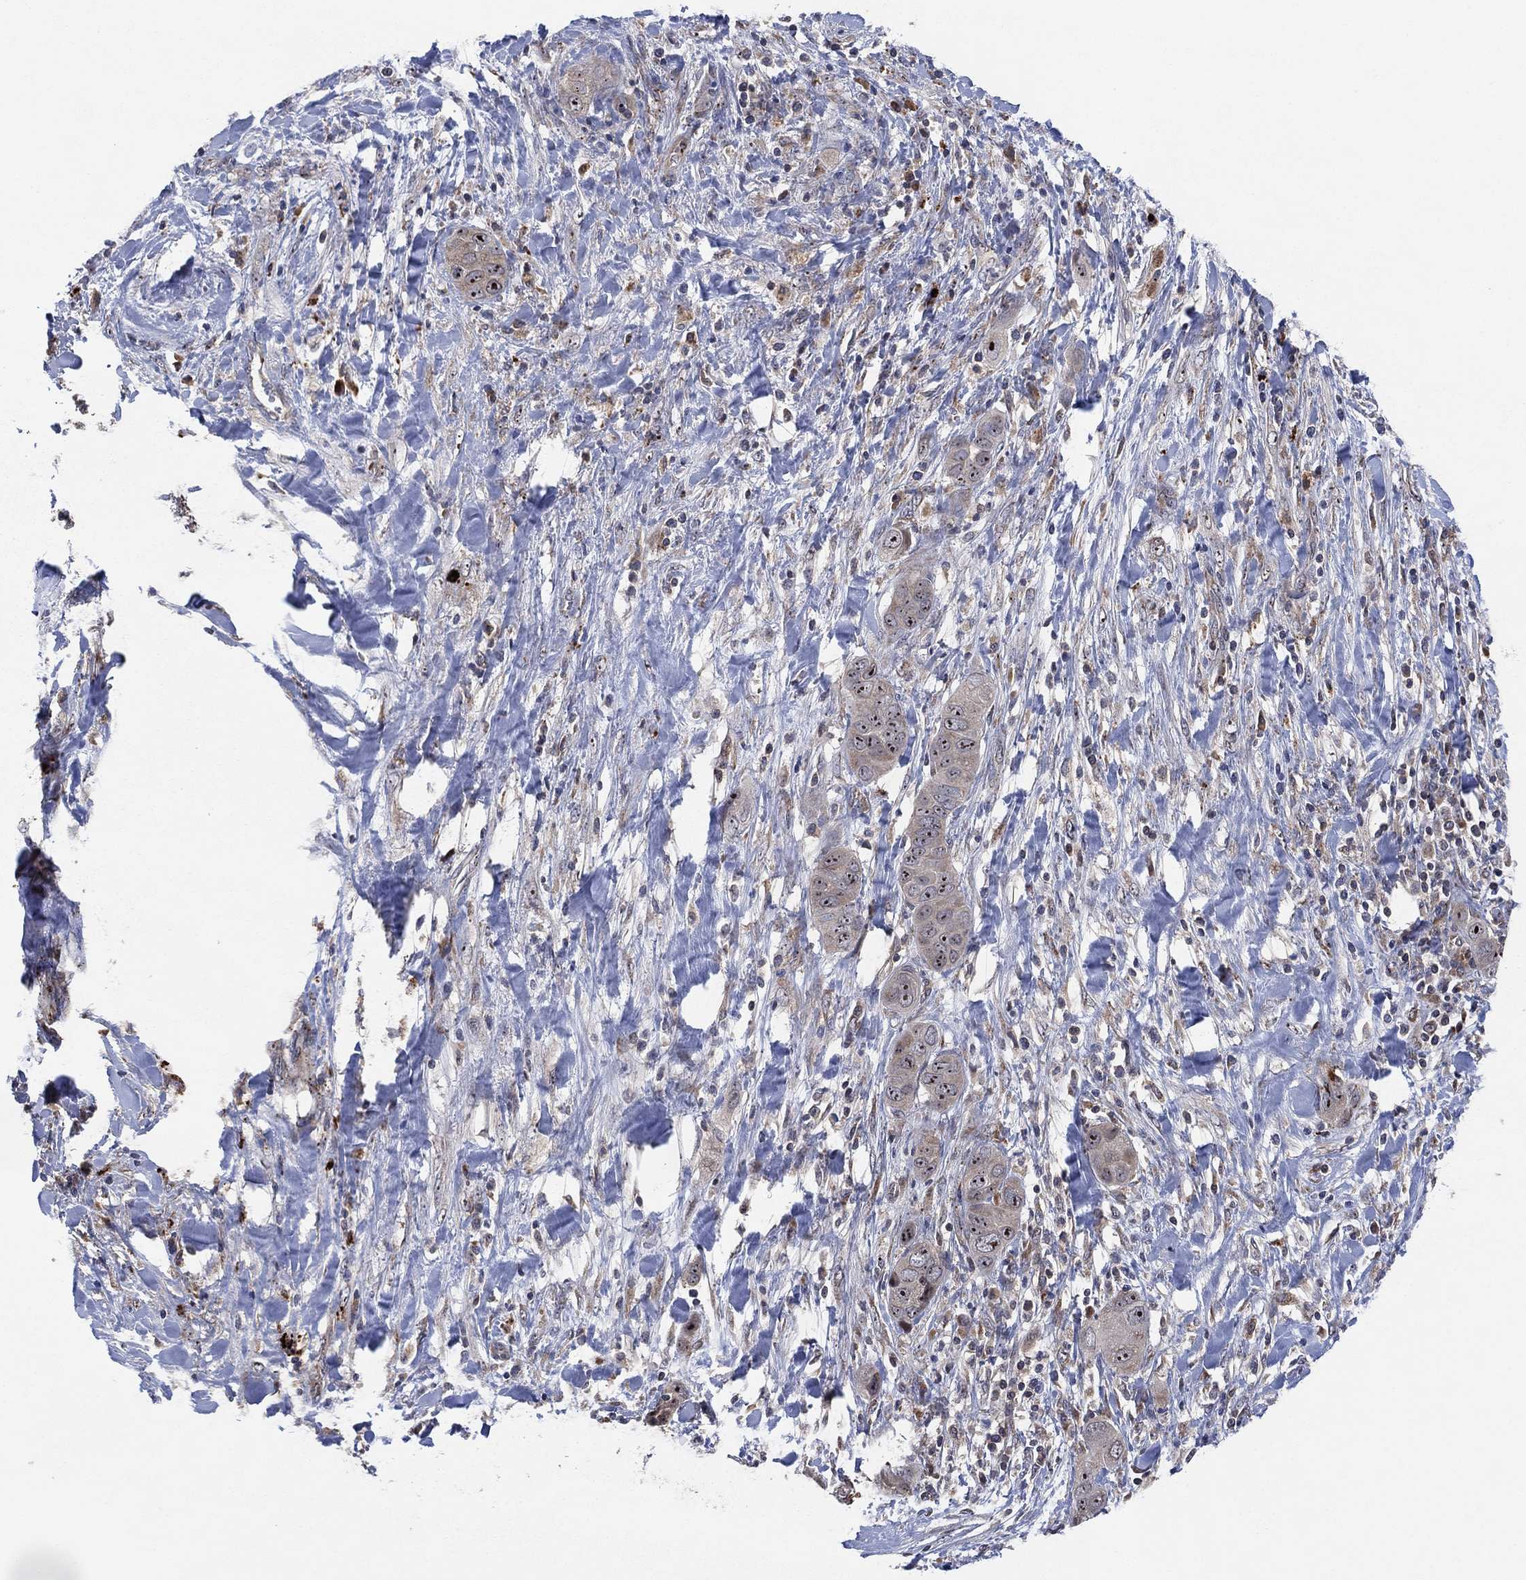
{"staining": {"intensity": "weak", "quantity": "25%-75%", "location": "nuclear"}, "tissue": "liver cancer", "cell_type": "Tumor cells", "image_type": "cancer", "snomed": [{"axis": "morphology", "description": "Cholangiocarcinoma"}, {"axis": "topography", "description": "Liver"}], "caption": "About 25%-75% of tumor cells in liver cancer show weak nuclear protein staining as visualized by brown immunohistochemical staining.", "gene": "FAM104A", "patient": {"sex": "female", "age": 52}}